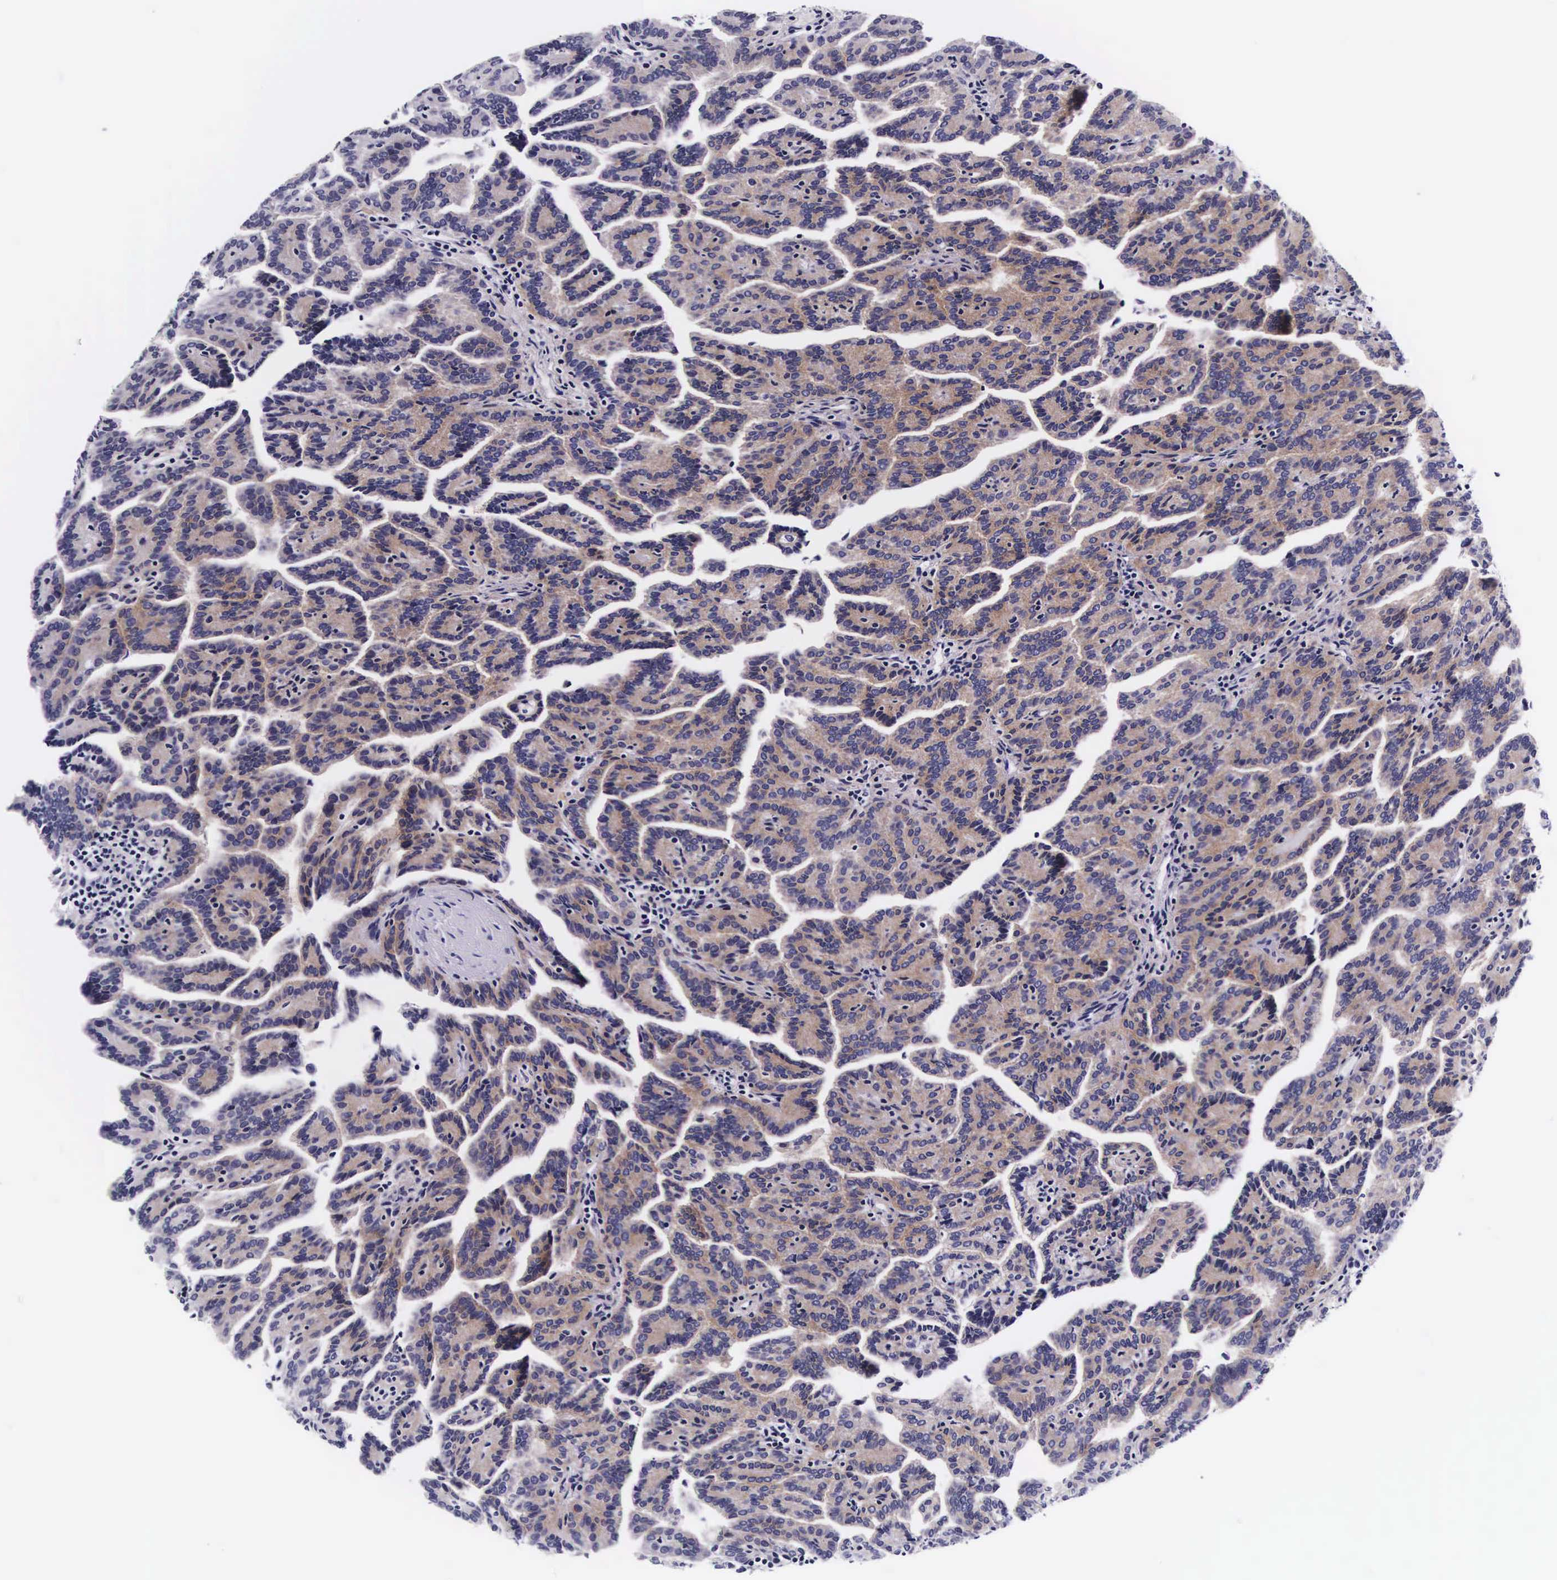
{"staining": {"intensity": "negative", "quantity": "none", "location": "none"}, "tissue": "renal cancer", "cell_type": "Tumor cells", "image_type": "cancer", "snomed": [{"axis": "morphology", "description": "Adenocarcinoma, NOS"}, {"axis": "topography", "description": "Kidney"}], "caption": "The immunohistochemistry (IHC) photomicrograph has no significant expression in tumor cells of renal adenocarcinoma tissue. The staining is performed using DAB brown chromogen with nuclei counter-stained in using hematoxylin.", "gene": "UPRT", "patient": {"sex": "male", "age": 61}}